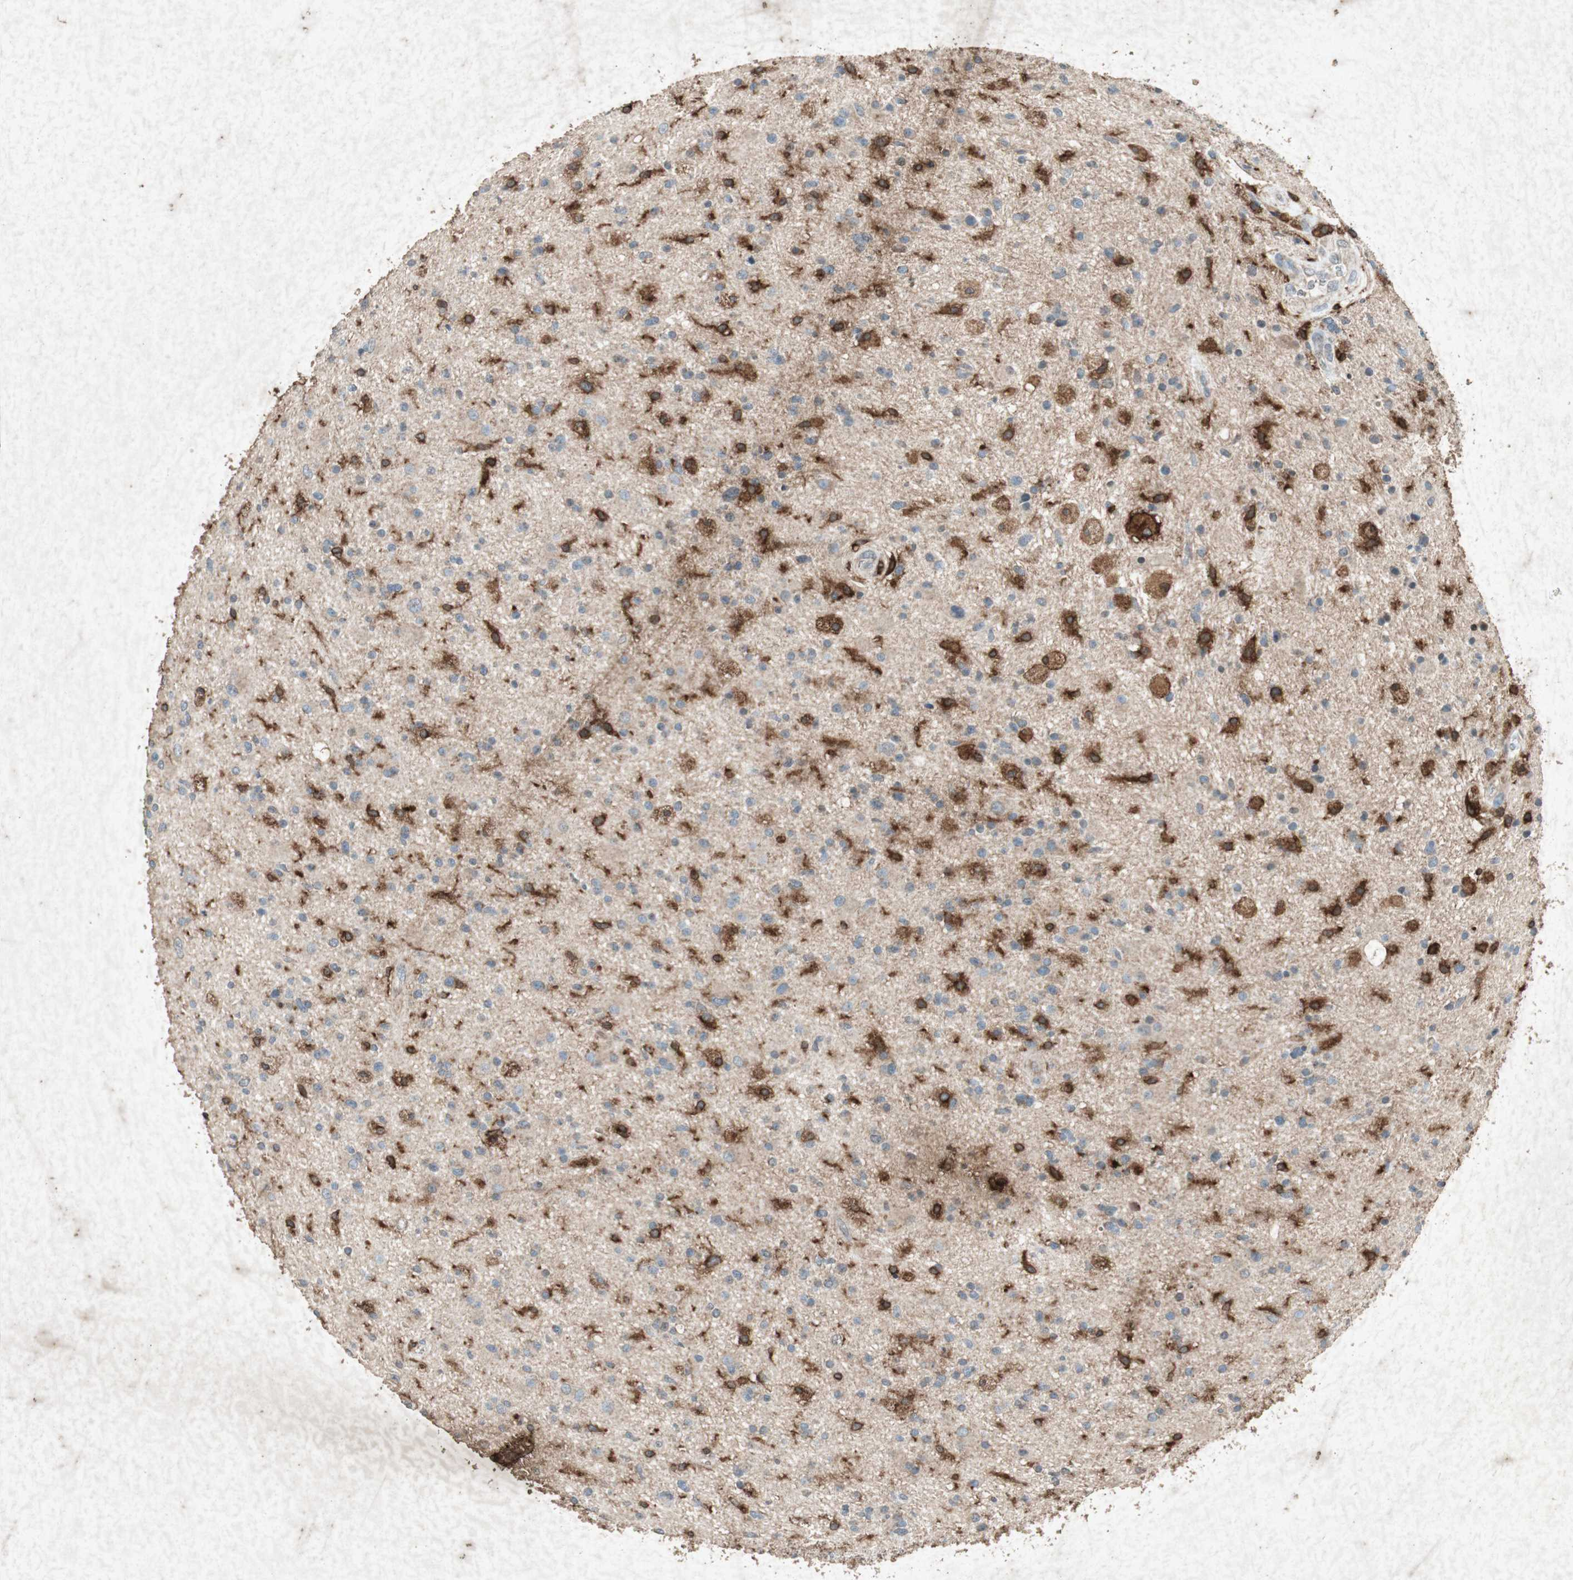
{"staining": {"intensity": "weak", "quantity": "25%-75%", "location": "cytoplasmic/membranous"}, "tissue": "glioma", "cell_type": "Tumor cells", "image_type": "cancer", "snomed": [{"axis": "morphology", "description": "Glioma, malignant, High grade"}, {"axis": "topography", "description": "Brain"}], "caption": "Immunohistochemistry of glioma displays low levels of weak cytoplasmic/membranous staining in about 25%-75% of tumor cells. (Stains: DAB in brown, nuclei in blue, Microscopy: brightfield microscopy at high magnification).", "gene": "TYROBP", "patient": {"sex": "male", "age": 33}}